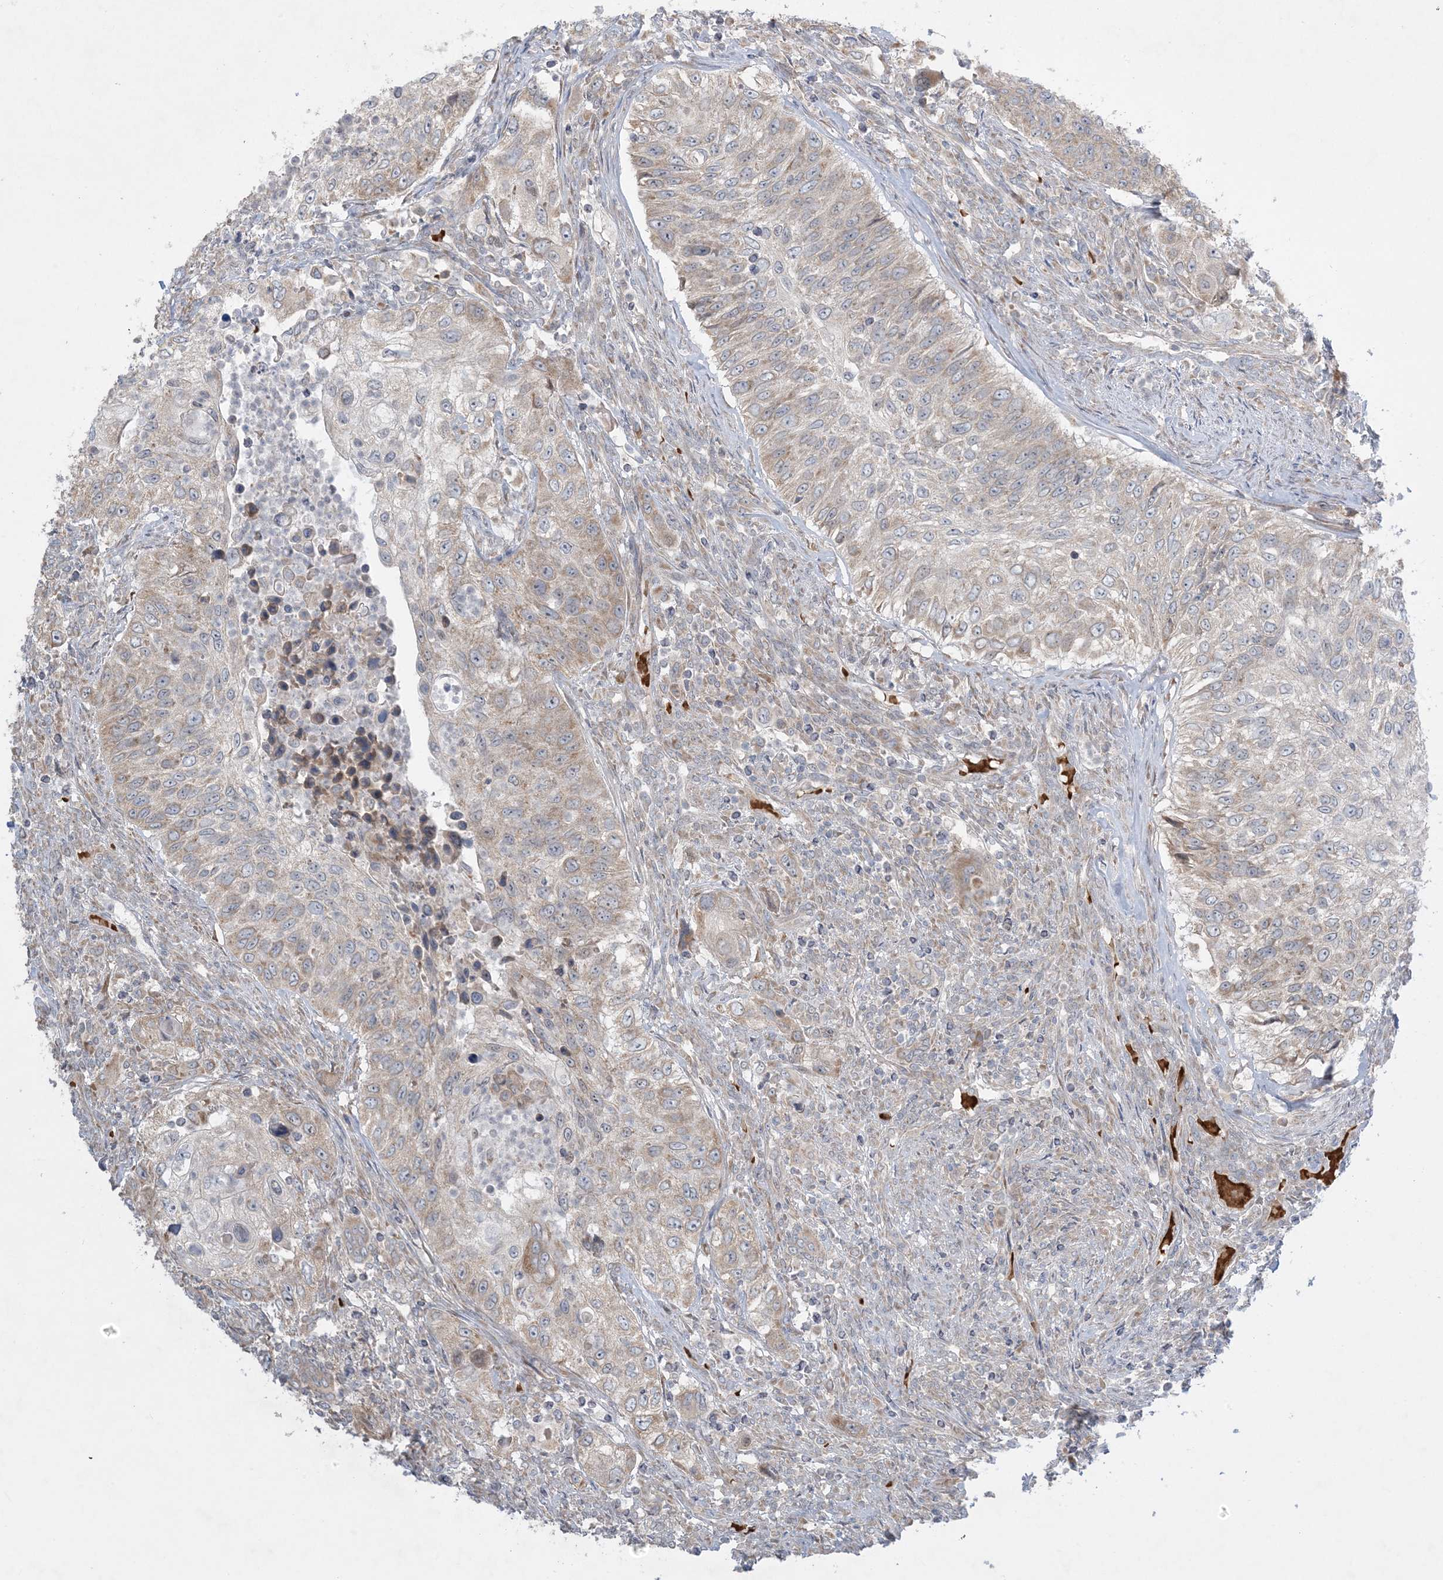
{"staining": {"intensity": "weak", "quantity": "25%-75%", "location": "cytoplasmic/membranous"}, "tissue": "urothelial cancer", "cell_type": "Tumor cells", "image_type": "cancer", "snomed": [{"axis": "morphology", "description": "Urothelial carcinoma, High grade"}, {"axis": "topography", "description": "Urinary bladder"}], "caption": "Immunohistochemical staining of urothelial cancer exhibits weak cytoplasmic/membranous protein positivity in approximately 25%-75% of tumor cells.", "gene": "MMGT1", "patient": {"sex": "female", "age": 60}}